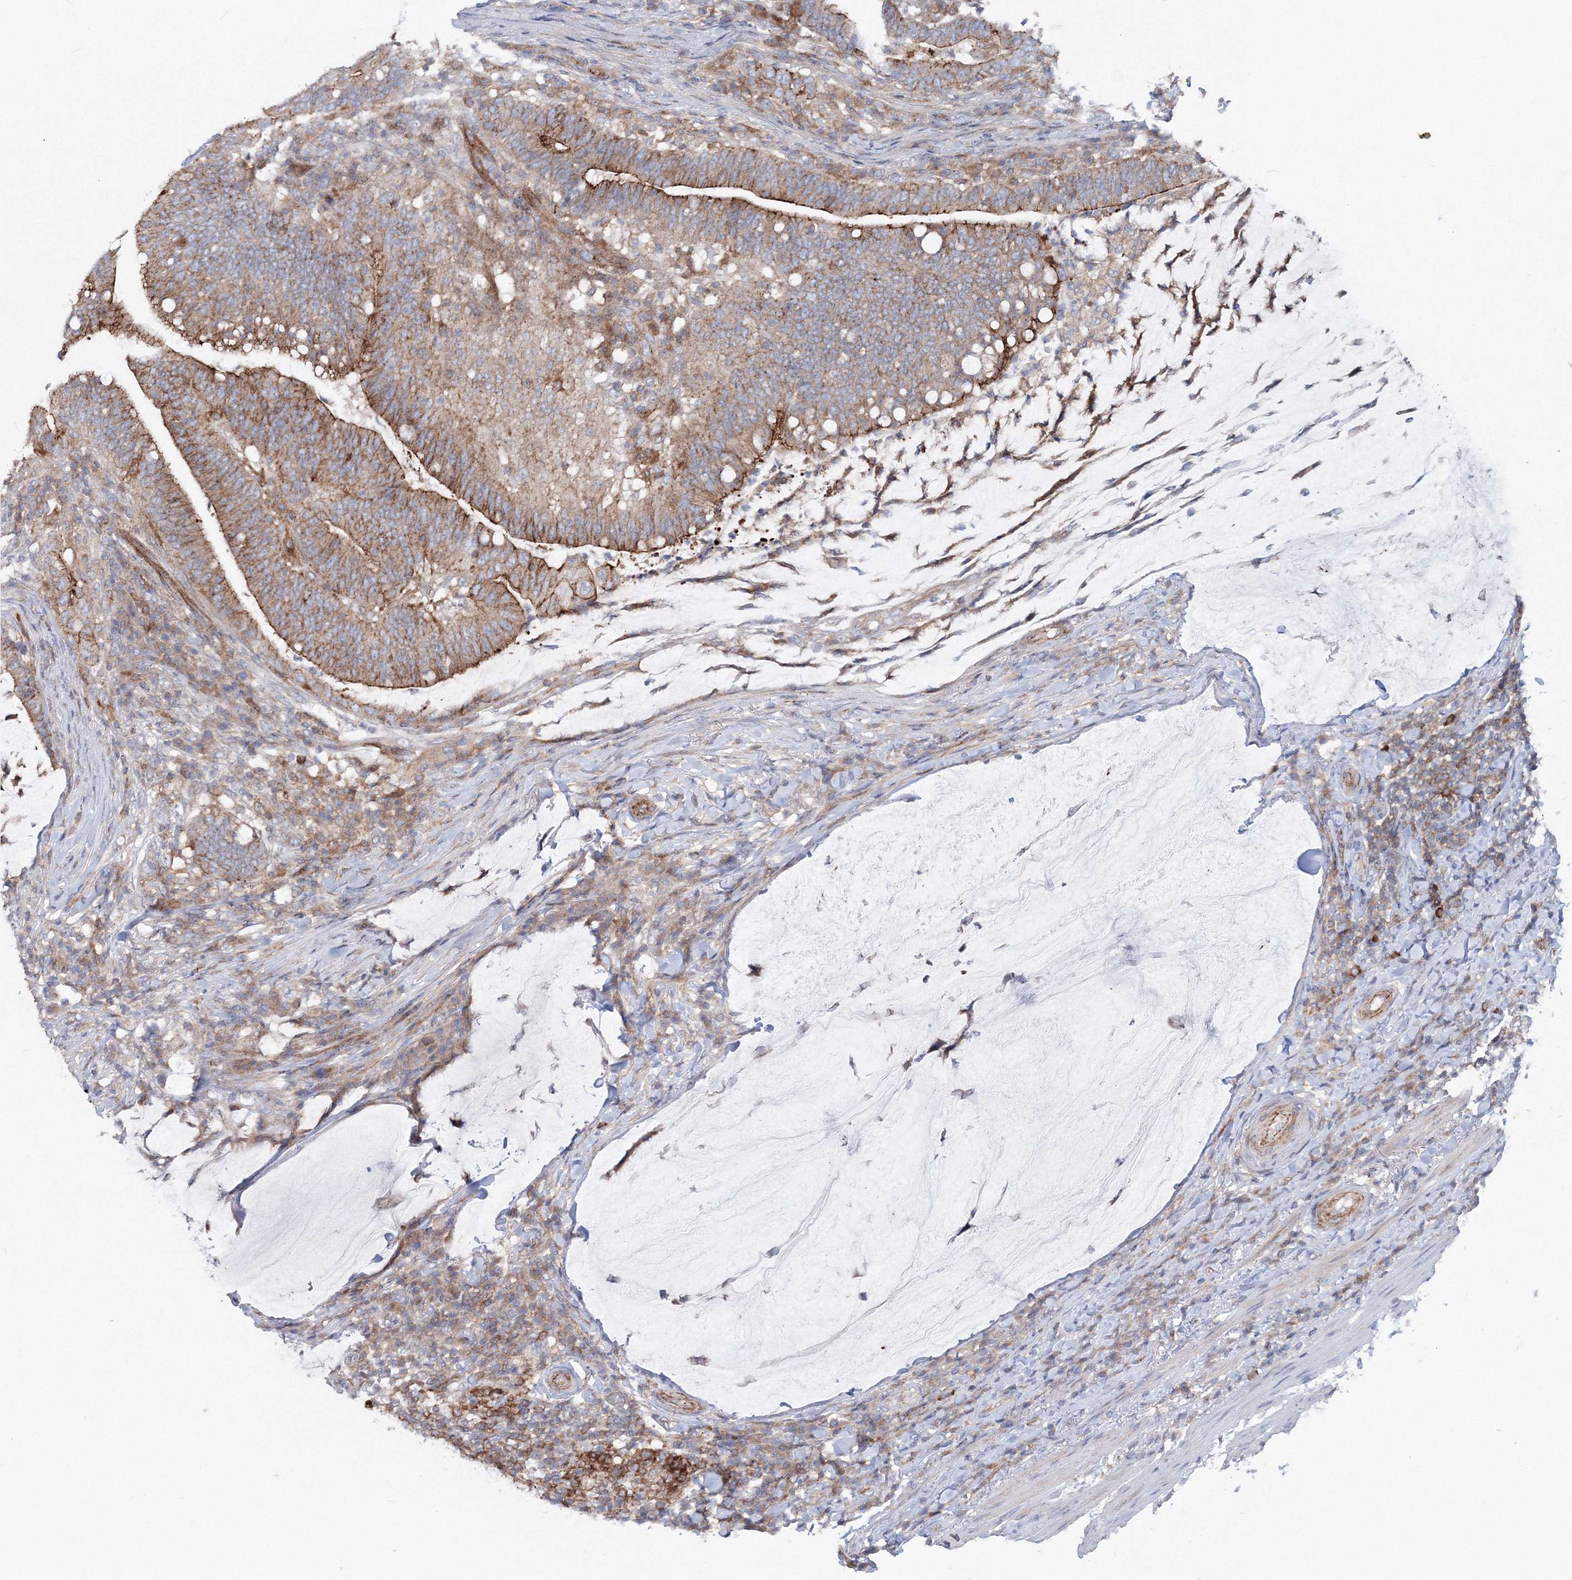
{"staining": {"intensity": "moderate", "quantity": ">75%", "location": "cytoplasmic/membranous"}, "tissue": "colorectal cancer", "cell_type": "Tumor cells", "image_type": "cancer", "snomed": [{"axis": "morphology", "description": "Normal tissue, NOS"}, {"axis": "morphology", "description": "Adenocarcinoma, NOS"}, {"axis": "topography", "description": "Colon"}], "caption": "Brown immunohistochemical staining in human colorectal adenocarcinoma displays moderate cytoplasmic/membranous positivity in approximately >75% of tumor cells. (DAB (3,3'-diaminobenzidine) = brown stain, brightfield microscopy at high magnification).", "gene": "GGA2", "patient": {"sex": "female", "age": 66}}